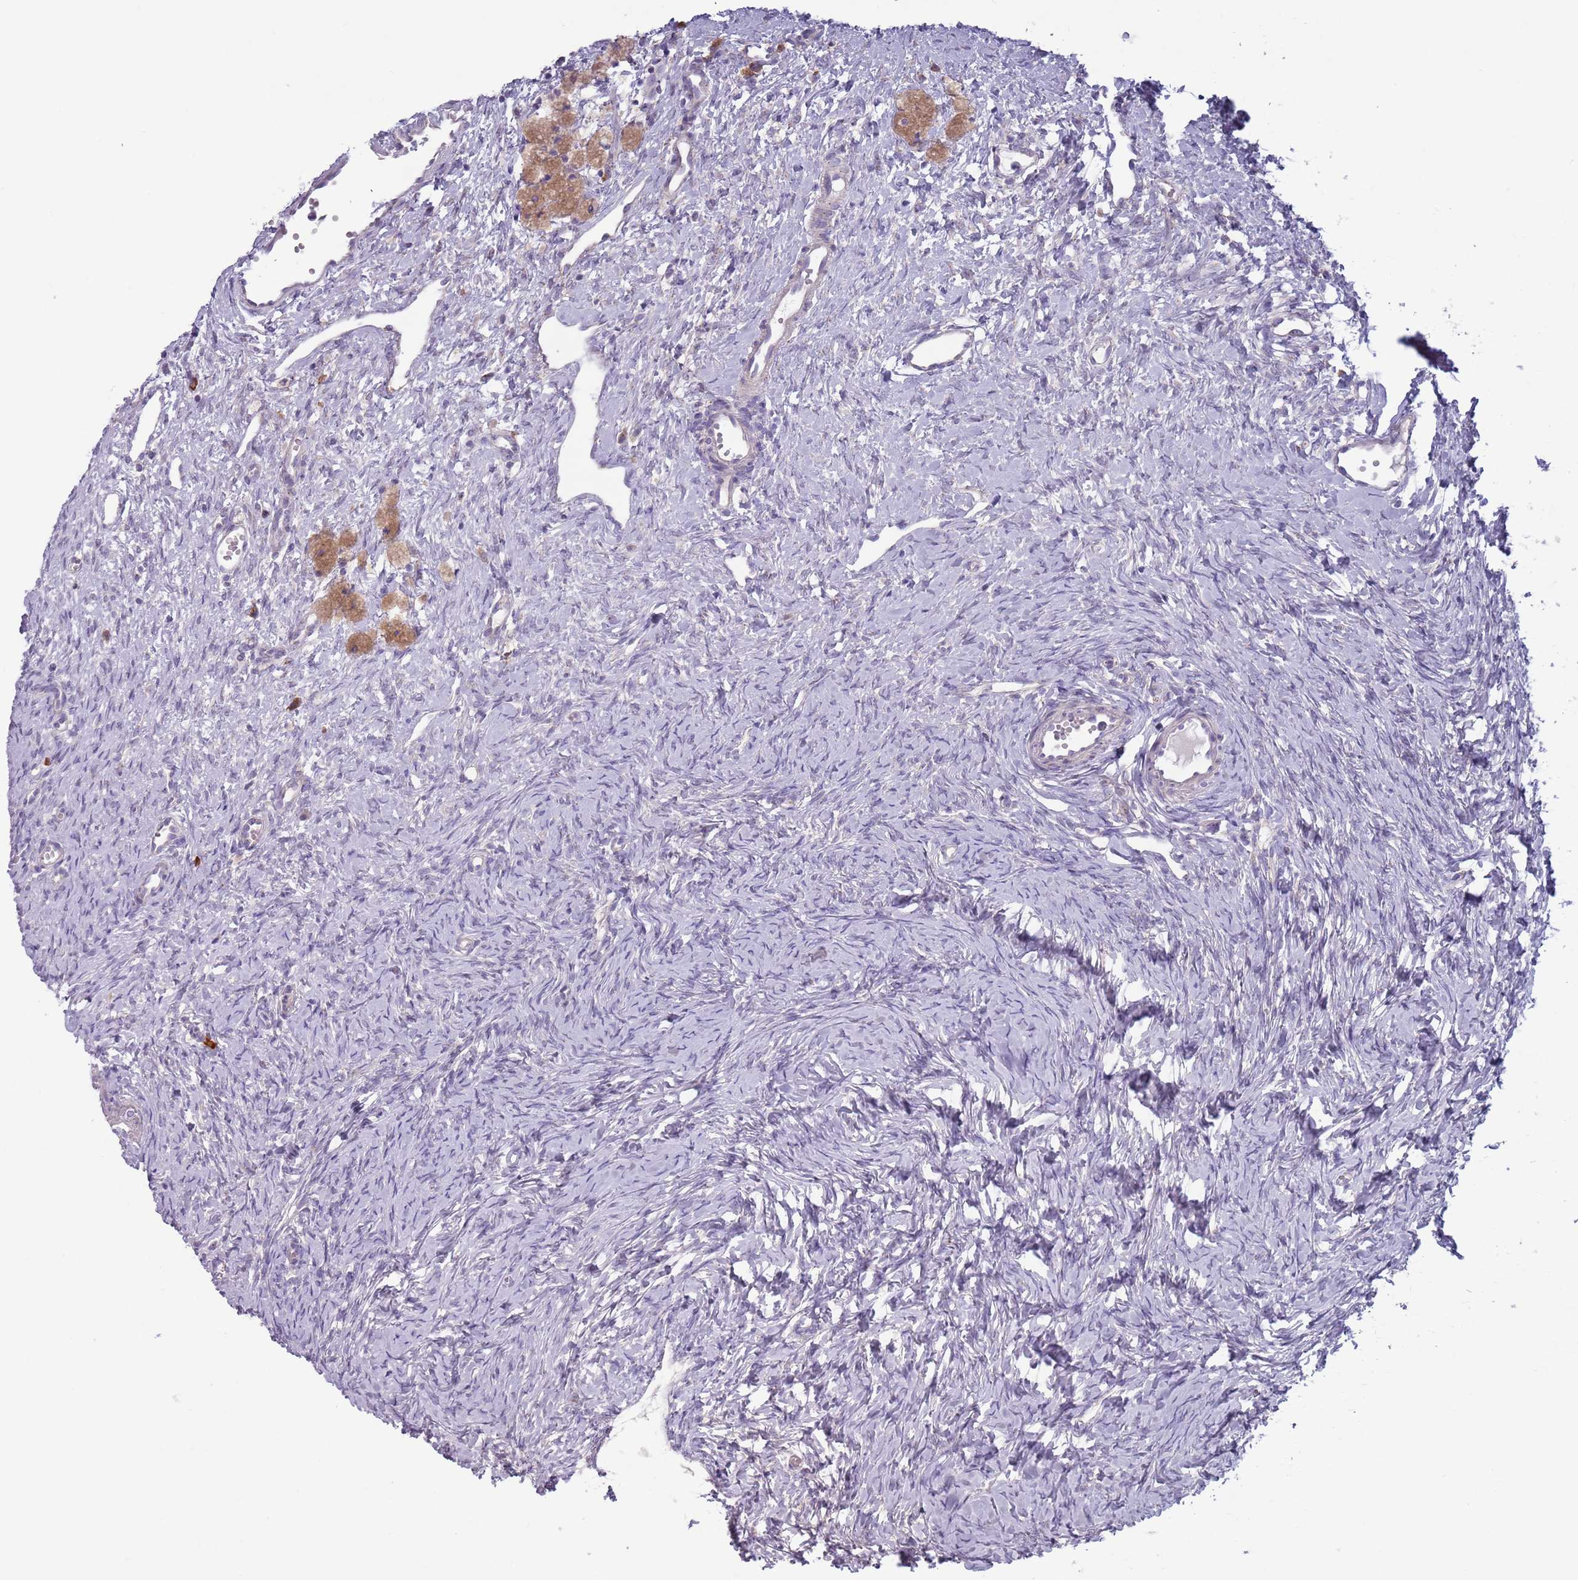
{"staining": {"intensity": "negative", "quantity": "none", "location": "none"}, "tissue": "ovary", "cell_type": "Ovarian stroma cells", "image_type": "normal", "snomed": [{"axis": "morphology", "description": "Normal tissue, NOS"}, {"axis": "topography", "description": "Ovary"}], "caption": "Ovary was stained to show a protein in brown. There is no significant staining in ovarian stroma cells. (DAB (3,3'-diaminobenzidine) immunohistochemistry with hematoxylin counter stain).", "gene": "LTB", "patient": {"sex": "female", "age": 51}}